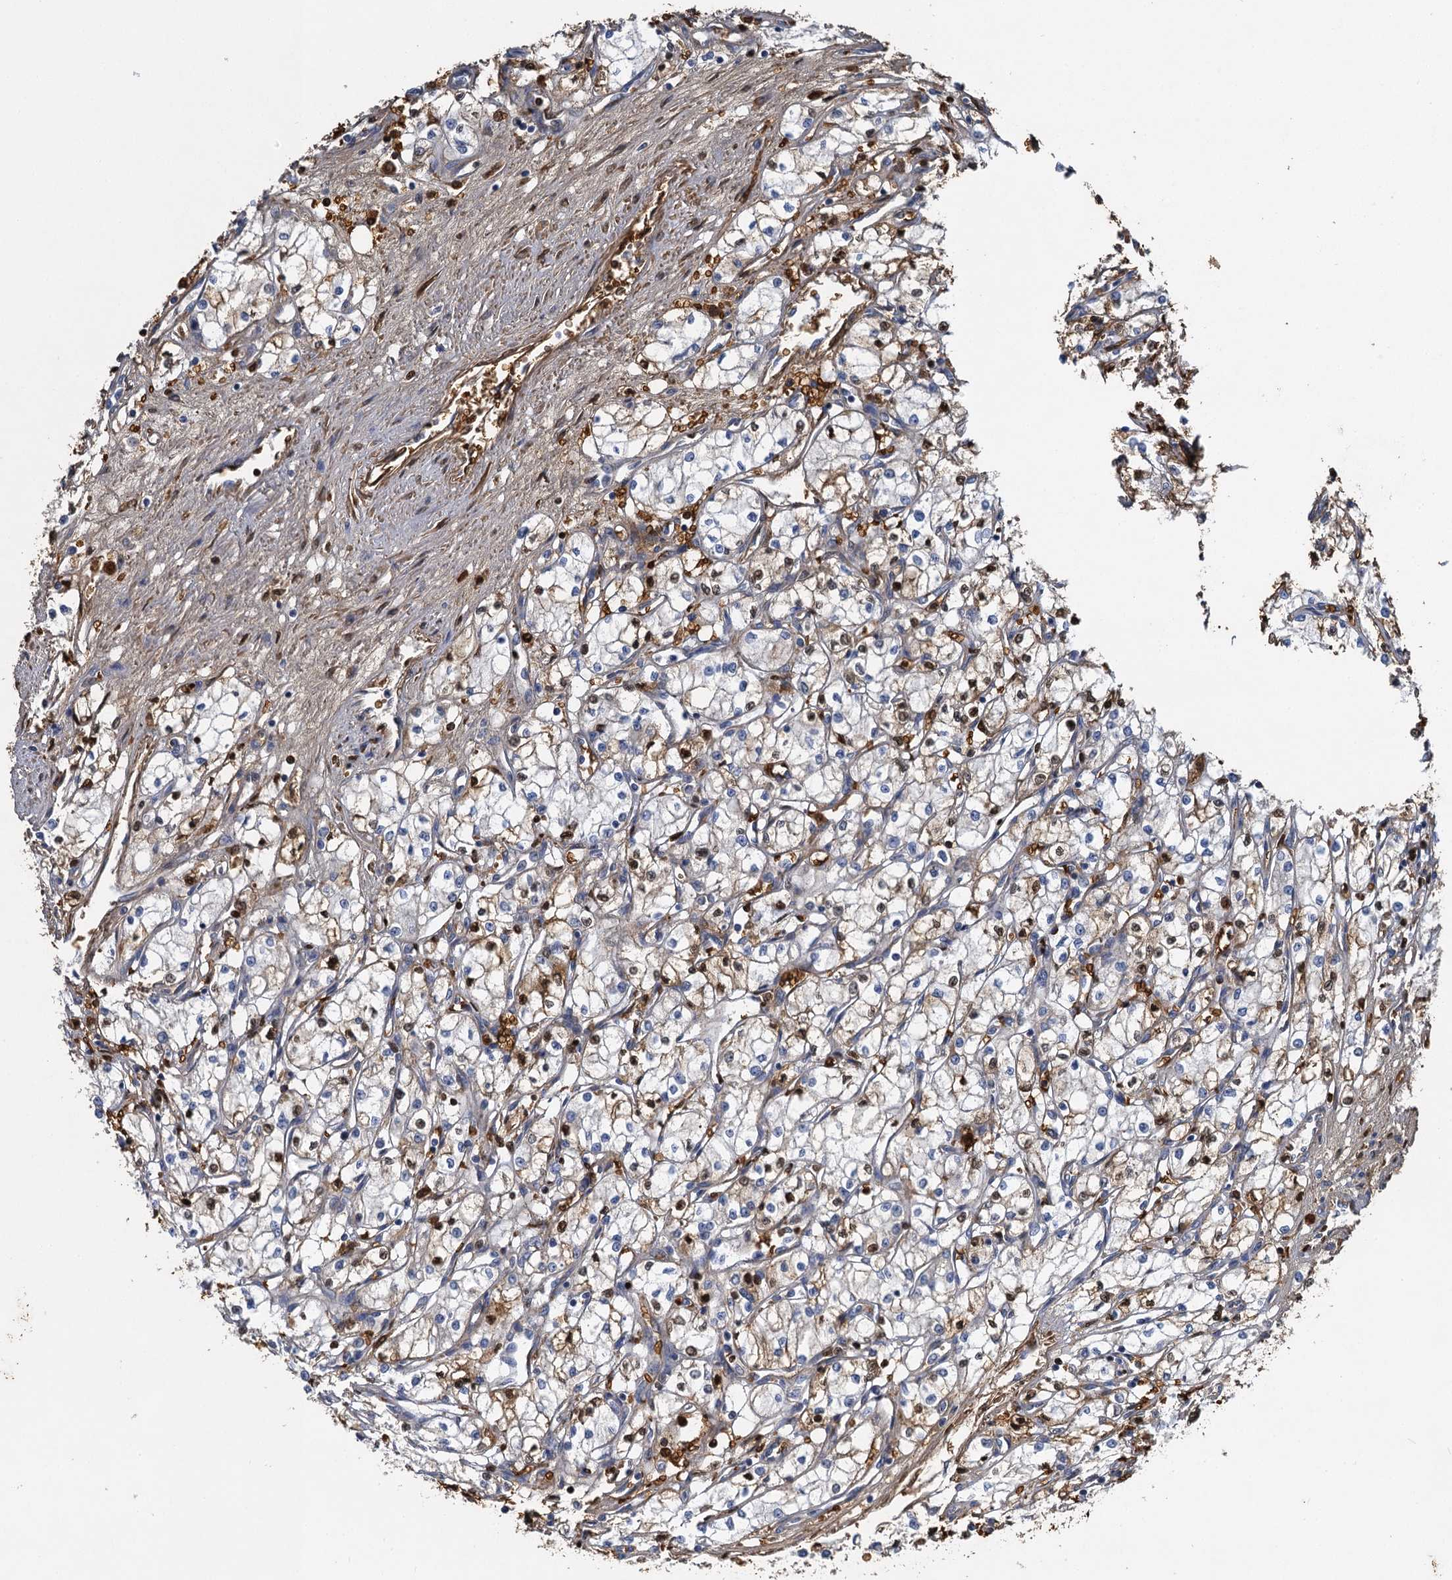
{"staining": {"intensity": "moderate", "quantity": "<25%", "location": "cytoplasmic/membranous"}, "tissue": "renal cancer", "cell_type": "Tumor cells", "image_type": "cancer", "snomed": [{"axis": "morphology", "description": "Adenocarcinoma, NOS"}, {"axis": "topography", "description": "Kidney"}], "caption": "A micrograph of human renal adenocarcinoma stained for a protein demonstrates moderate cytoplasmic/membranous brown staining in tumor cells.", "gene": "BCS1L", "patient": {"sex": "male", "age": 59}}